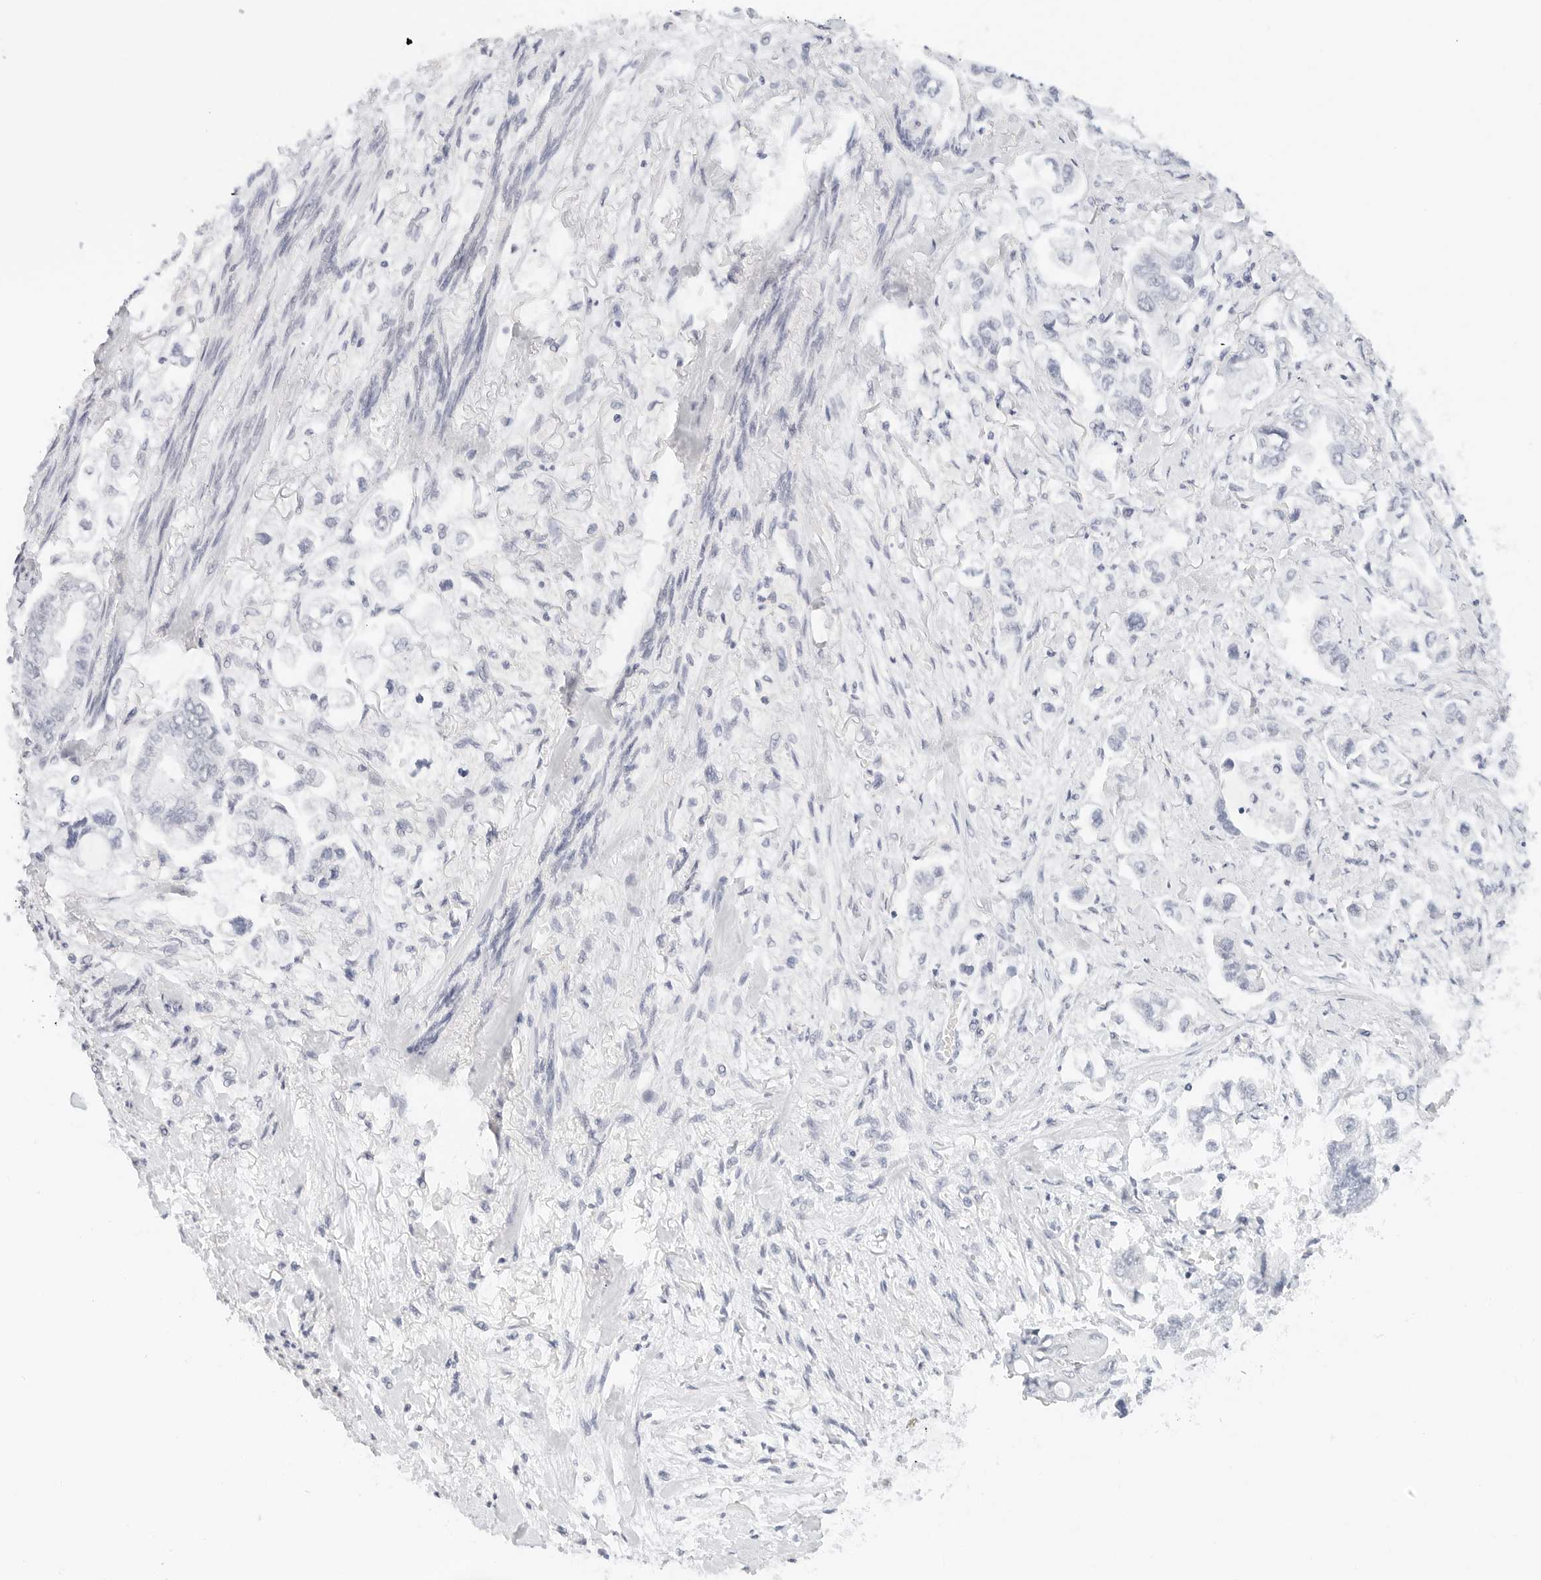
{"staining": {"intensity": "negative", "quantity": "none", "location": "none"}, "tissue": "stomach cancer", "cell_type": "Tumor cells", "image_type": "cancer", "snomed": [{"axis": "morphology", "description": "Adenocarcinoma, NOS"}, {"axis": "topography", "description": "Stomach"}], "caption": "Immunohistochemistry (IHC) image of neoplastic tissue: stomach adenocarcinoma stained with DAB reveals no significant protein positivity in tumor cells. (Stains: DAB immunohistochemistry (IHC) with hematoxylin counter stain, Microscopy: brightfield microscopy at high magnification).", "gene": "CD22", "patient": {"sex": "male", "age": 62}}